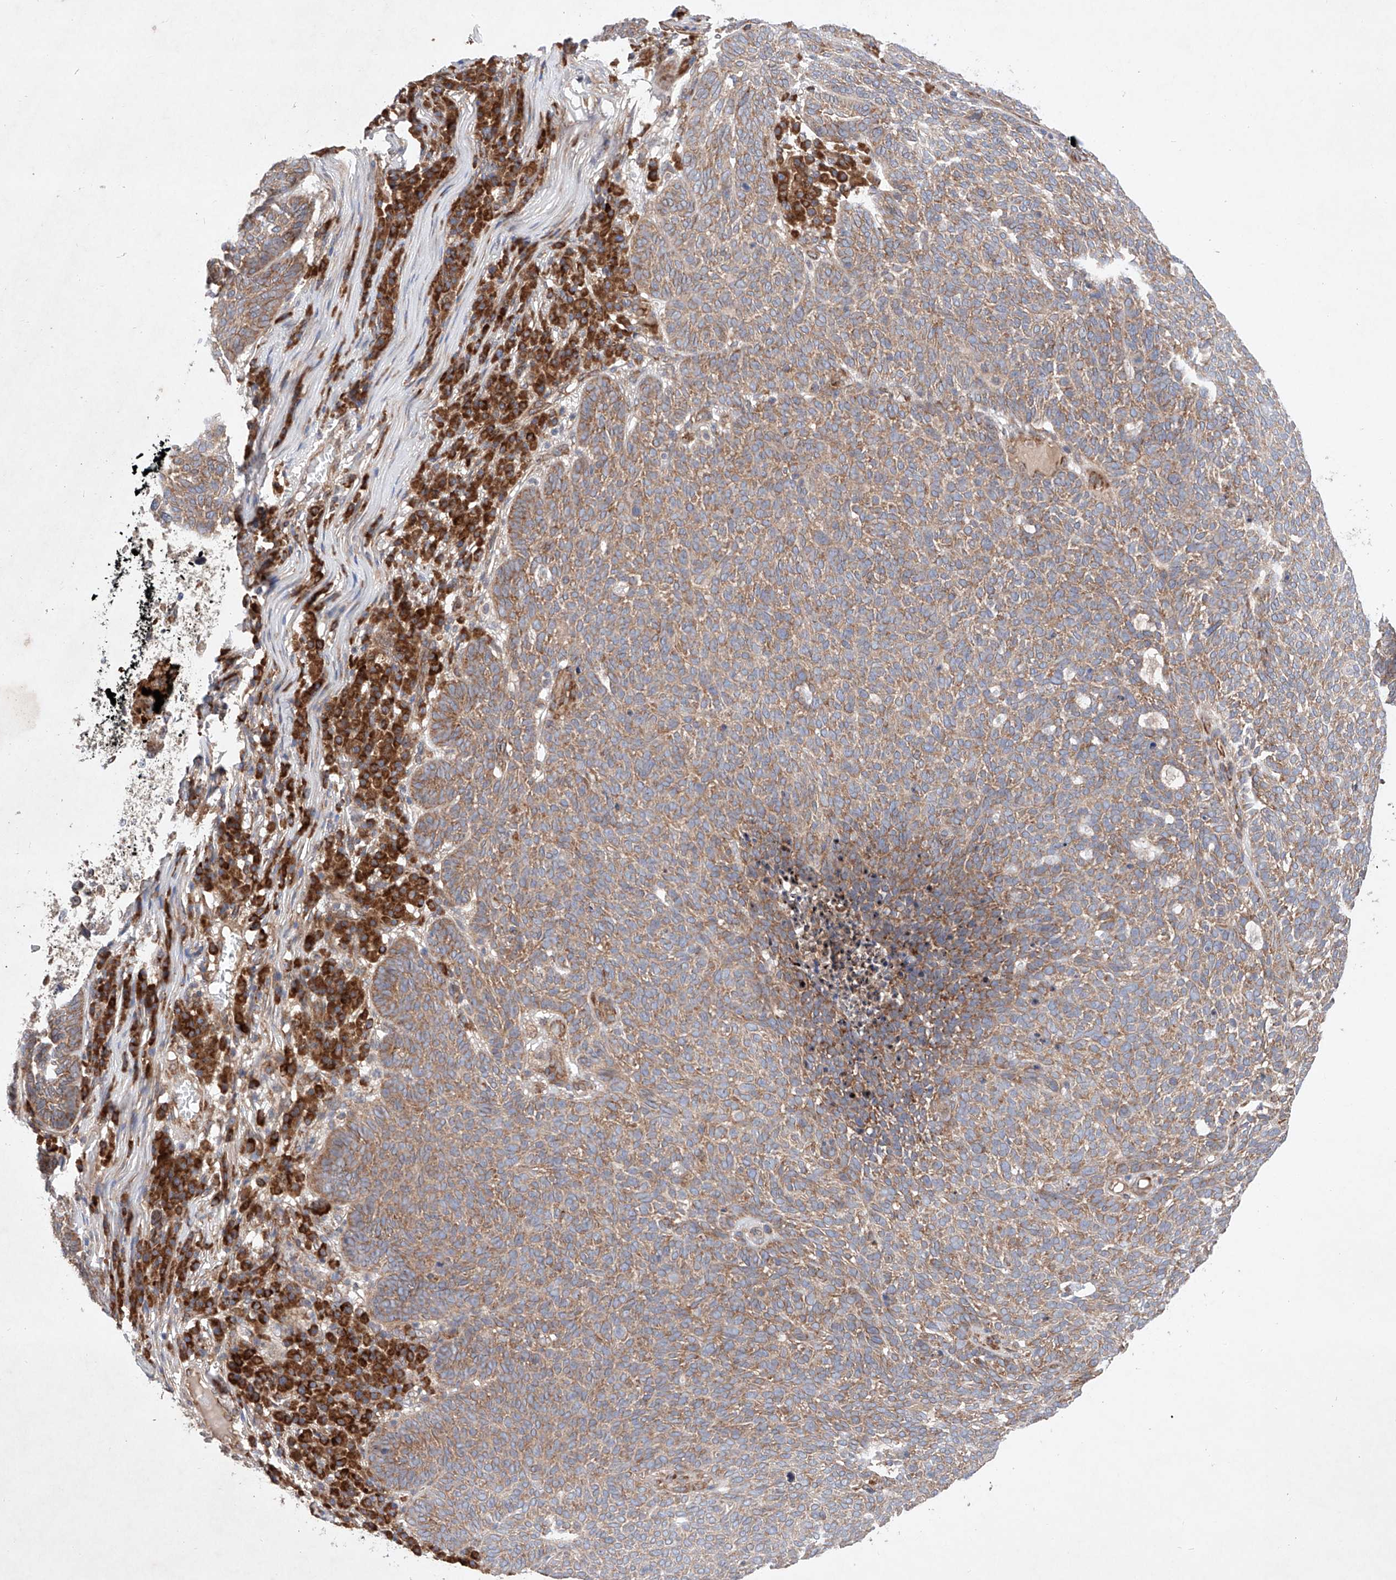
{"staining": {"intensity": "moderate", "quantity": ">75%", "location": "cytoplasmic/membranous"}, "tissue": "skin cancer", "cell_type": "Tumor cells", "image_type": "cancer", "snomed": [{"axis": "morphology", "description": "Squamous cell carcinoma, NOS"}, {"axis": "topography", "description": "Skin"}], "caption": "Skin cancer stained with DAB (3,3'-diaminobenzidine) immunohistochemistry (IHC) exhibits medium levels of moderate cytoplasmic/membranous staining in approximately >75% of tumor cells. Using DAB (3,3'-diaminobenzidine) (brown) and hematoxylin (blue) stains, captured at high magnification using brightfield microscopy.", "gene": "FASTK", "patient": {"sex": "female", "age": 90}}